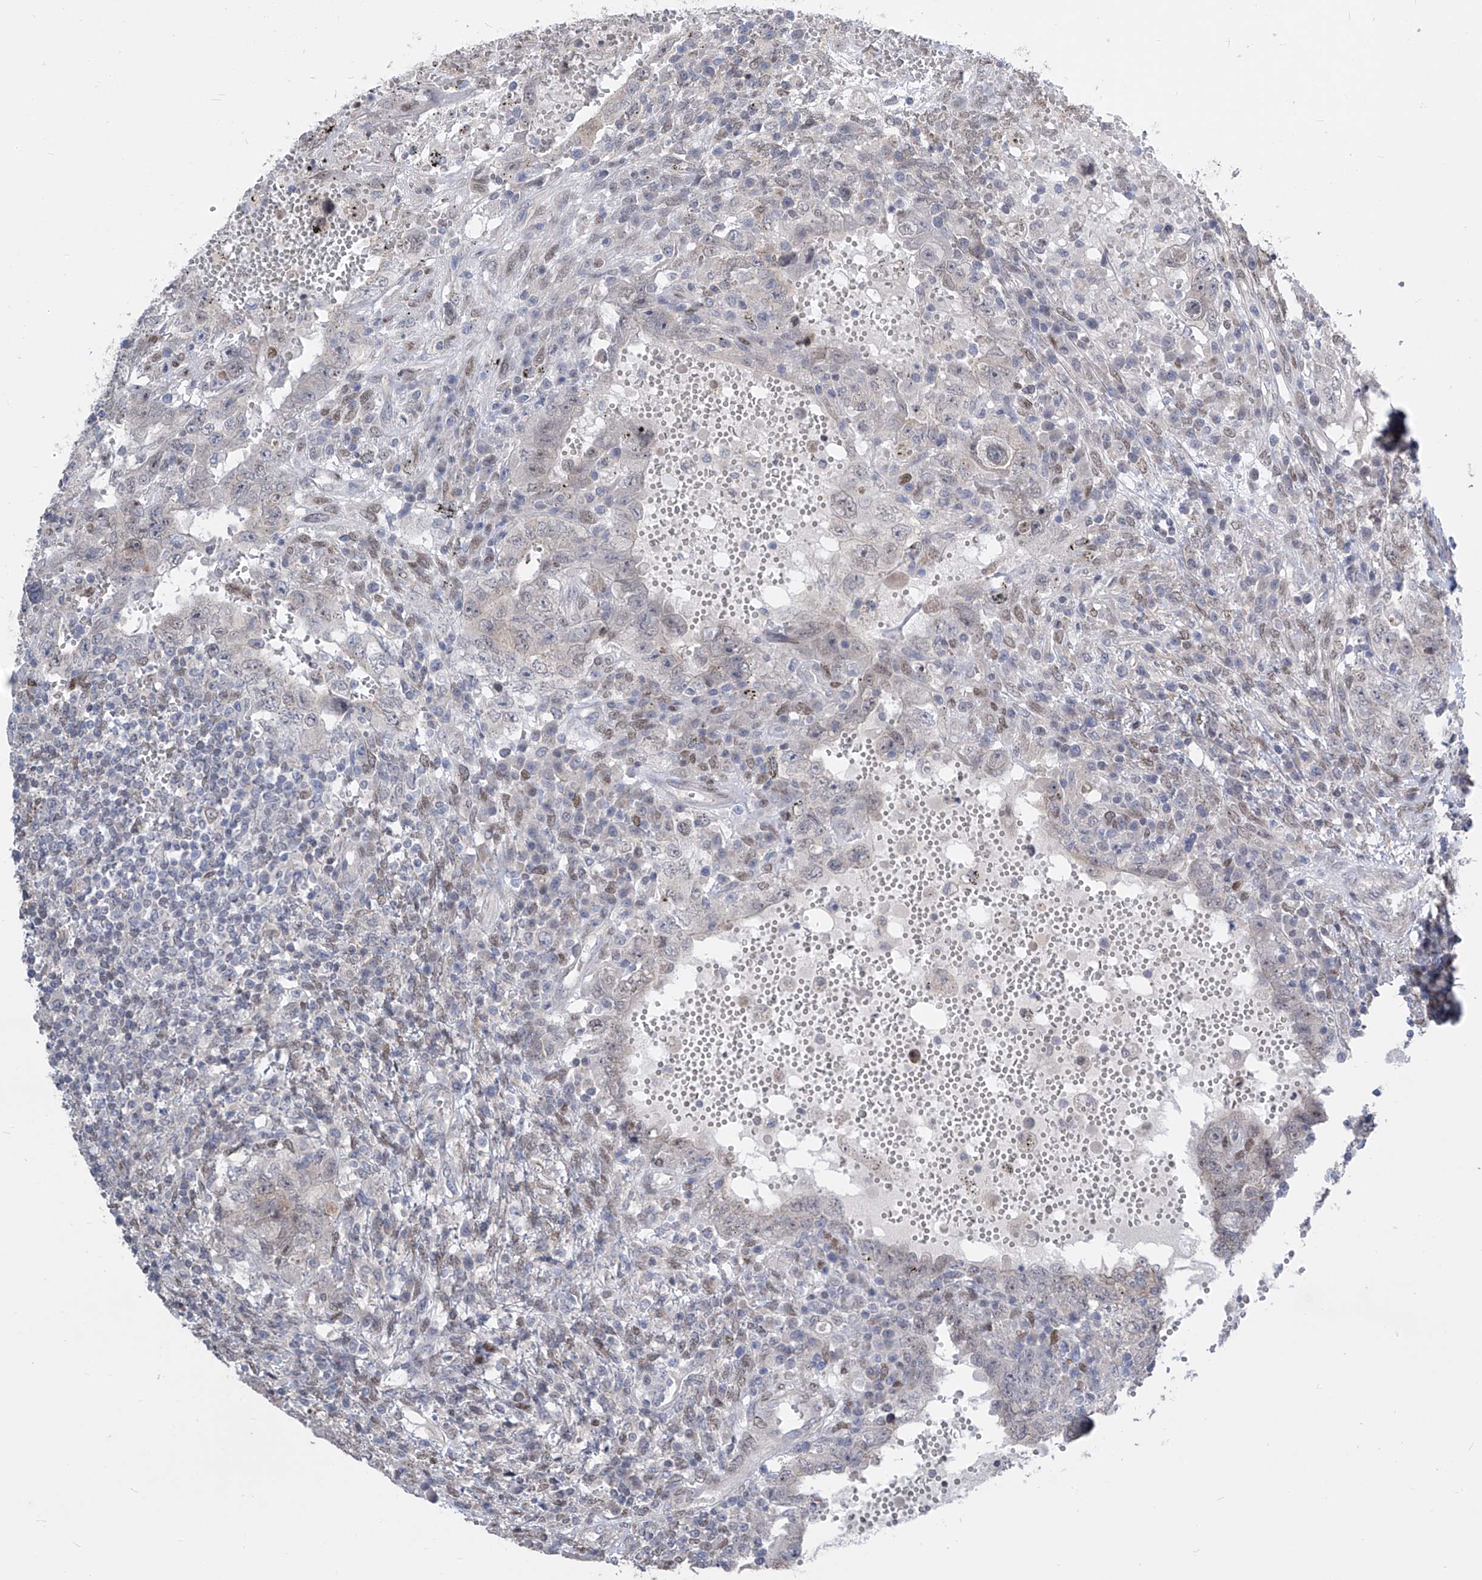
{"staining": {"intensity": "weak", "quantity": "<25%", "location": "nuclear"}, "tissue": "testis cancer", "cell_type": "Tumor cells", "image_type": "cancer", "snomed": [{"axis": "morphology", "description": "Carcinoma, Embryonal, NOS"}, {"axis": "topography", "description": "Testis"}], "caption": "Immunohistochemistry (IHC) micrograph of embryonal carcinoma (testis) stained for a protein (brown), which demonstrates no positivity in tumor cells. (DAB (3,3'-diaminobenzidine) immunohistochemistry with hematoxylin counter stain).", "gene": "CETN2", "patient": {"sex": "male", "age": 26}}